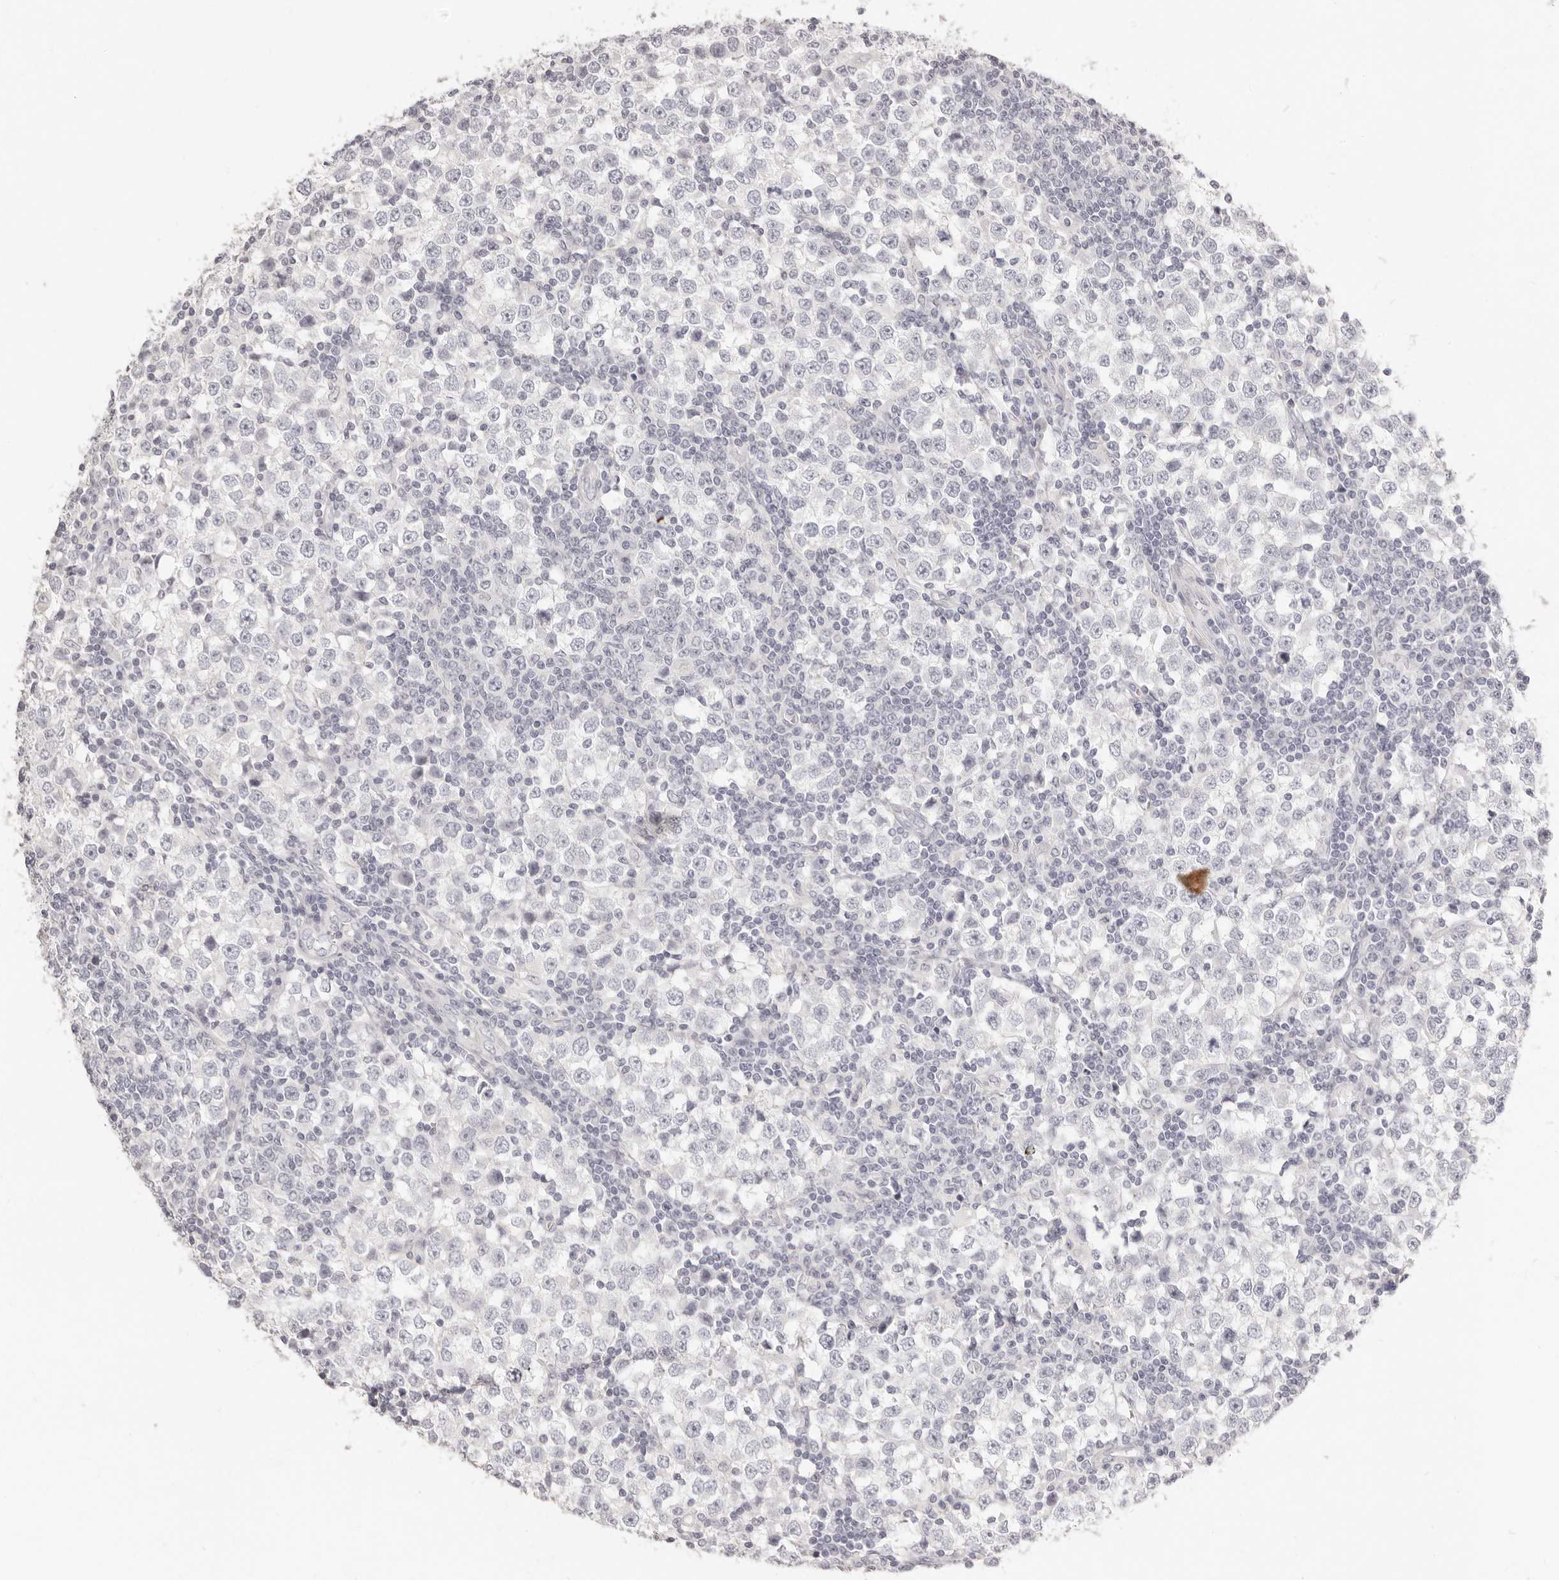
{"staining": {"intensity": "negative", "quantity": "none", "location": "none"}, "tissue": "testis cancer", "cell_type": "Tumor cells", "image_type": "cancer", "snomed": [{"axis": "morphology", "description": "Seminoma, NOS"}, {"axis": "topography", "description": "Testis"}], "caption": "An image of human testis seminoma is negative for staining in tumor cells.", "gene": "FABP1", "patient": {"sex": "male", "age": 65}}